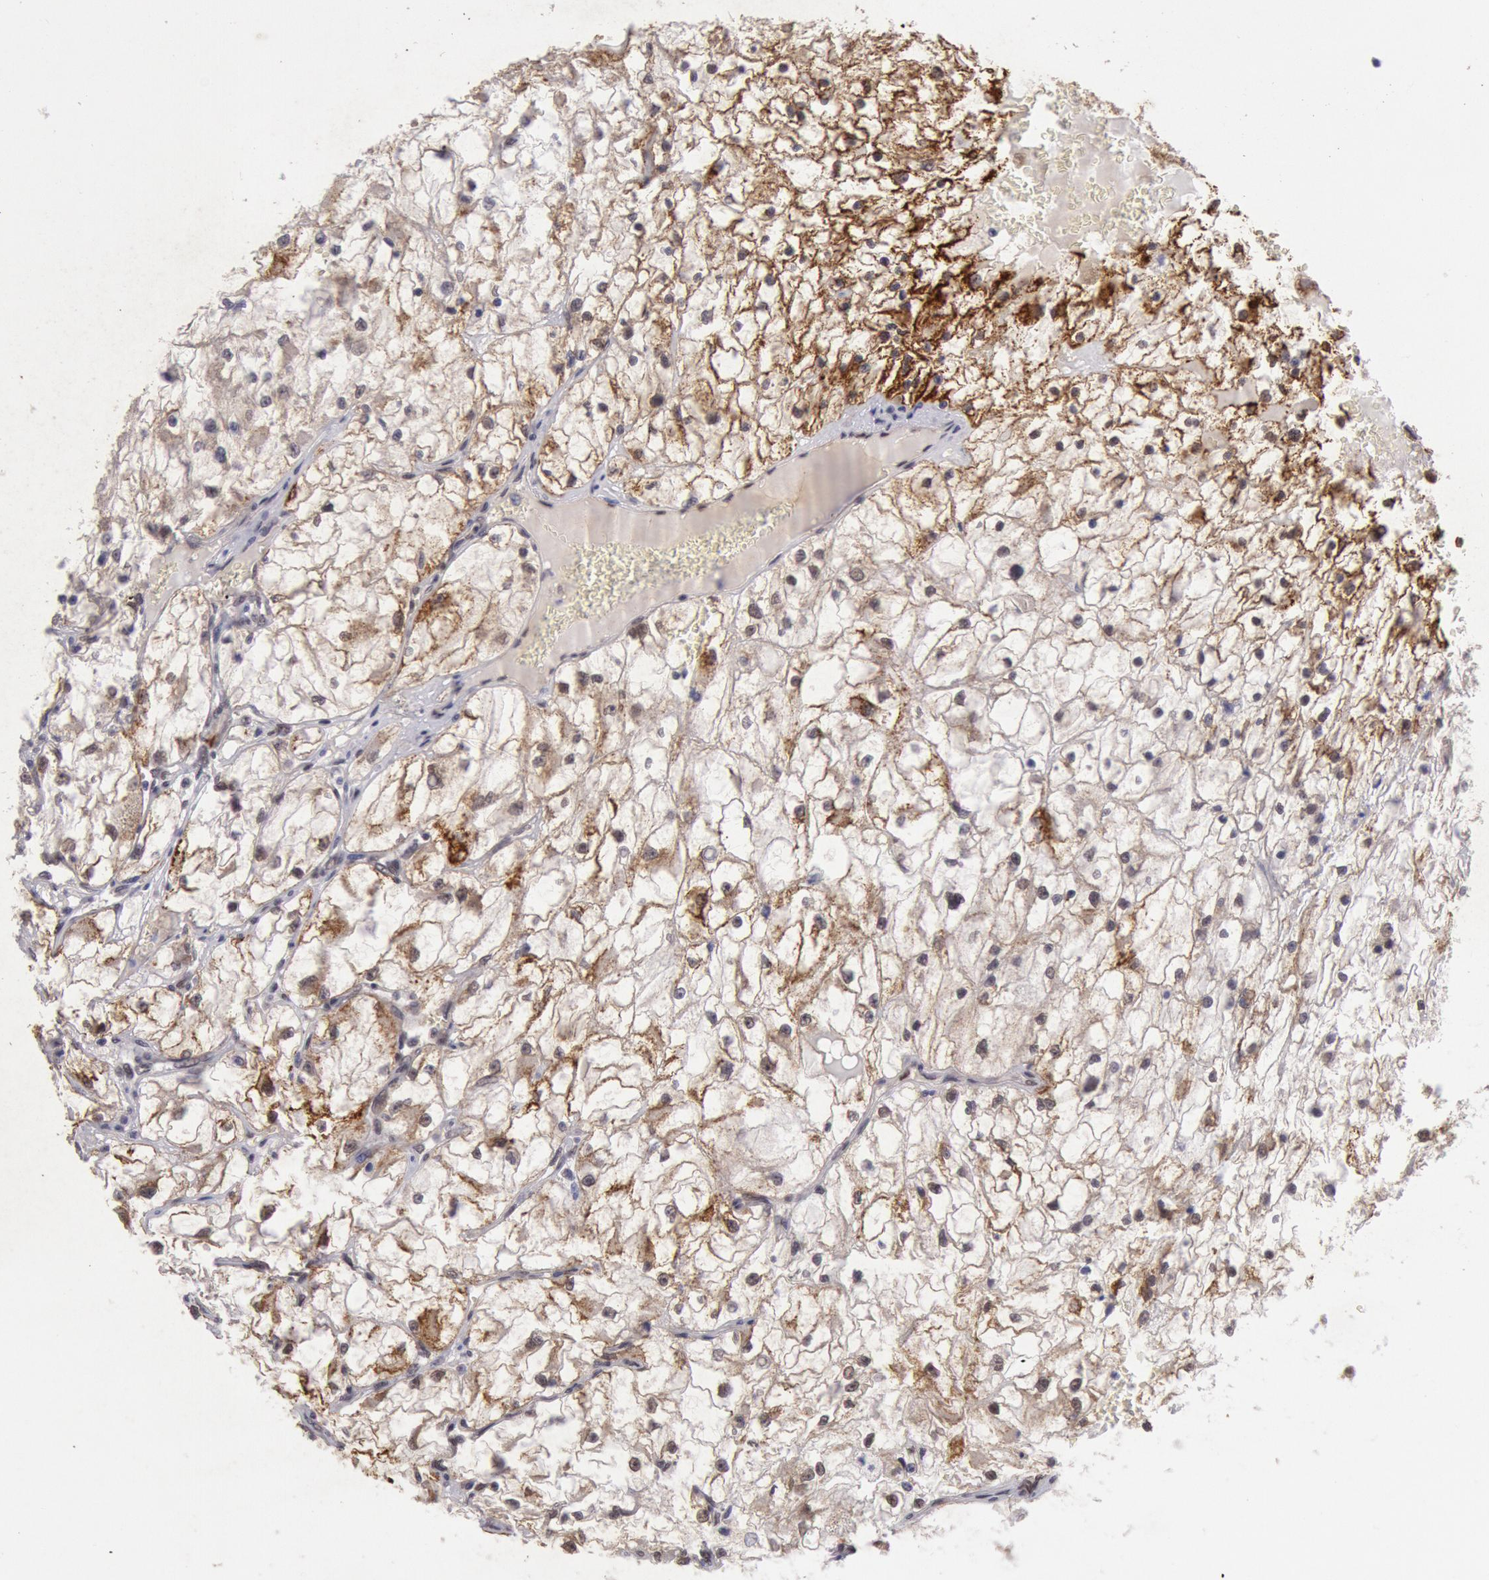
{"staining": {"intensity": "moderate", "quantity": "25%-75%", "location": "cytoplasmic/membranous"}, "tissue": "renal cancer", "cell_type": "Tumor cells", "image_type": "cancer", "snomed": [{"axis": "morphology", "description": "Adenocarcinoma, NOS"}, {"axis": "topography", "description": "Kidney"}], "caption": "The image displays staining of renal cancer (adenocarcinoma), revealing moderate cytoplasmic/membranous protein expression (brown color) within tumor cells.", "gene": "CDKN2B", "patient": {"sex": "male", "age": 61}}